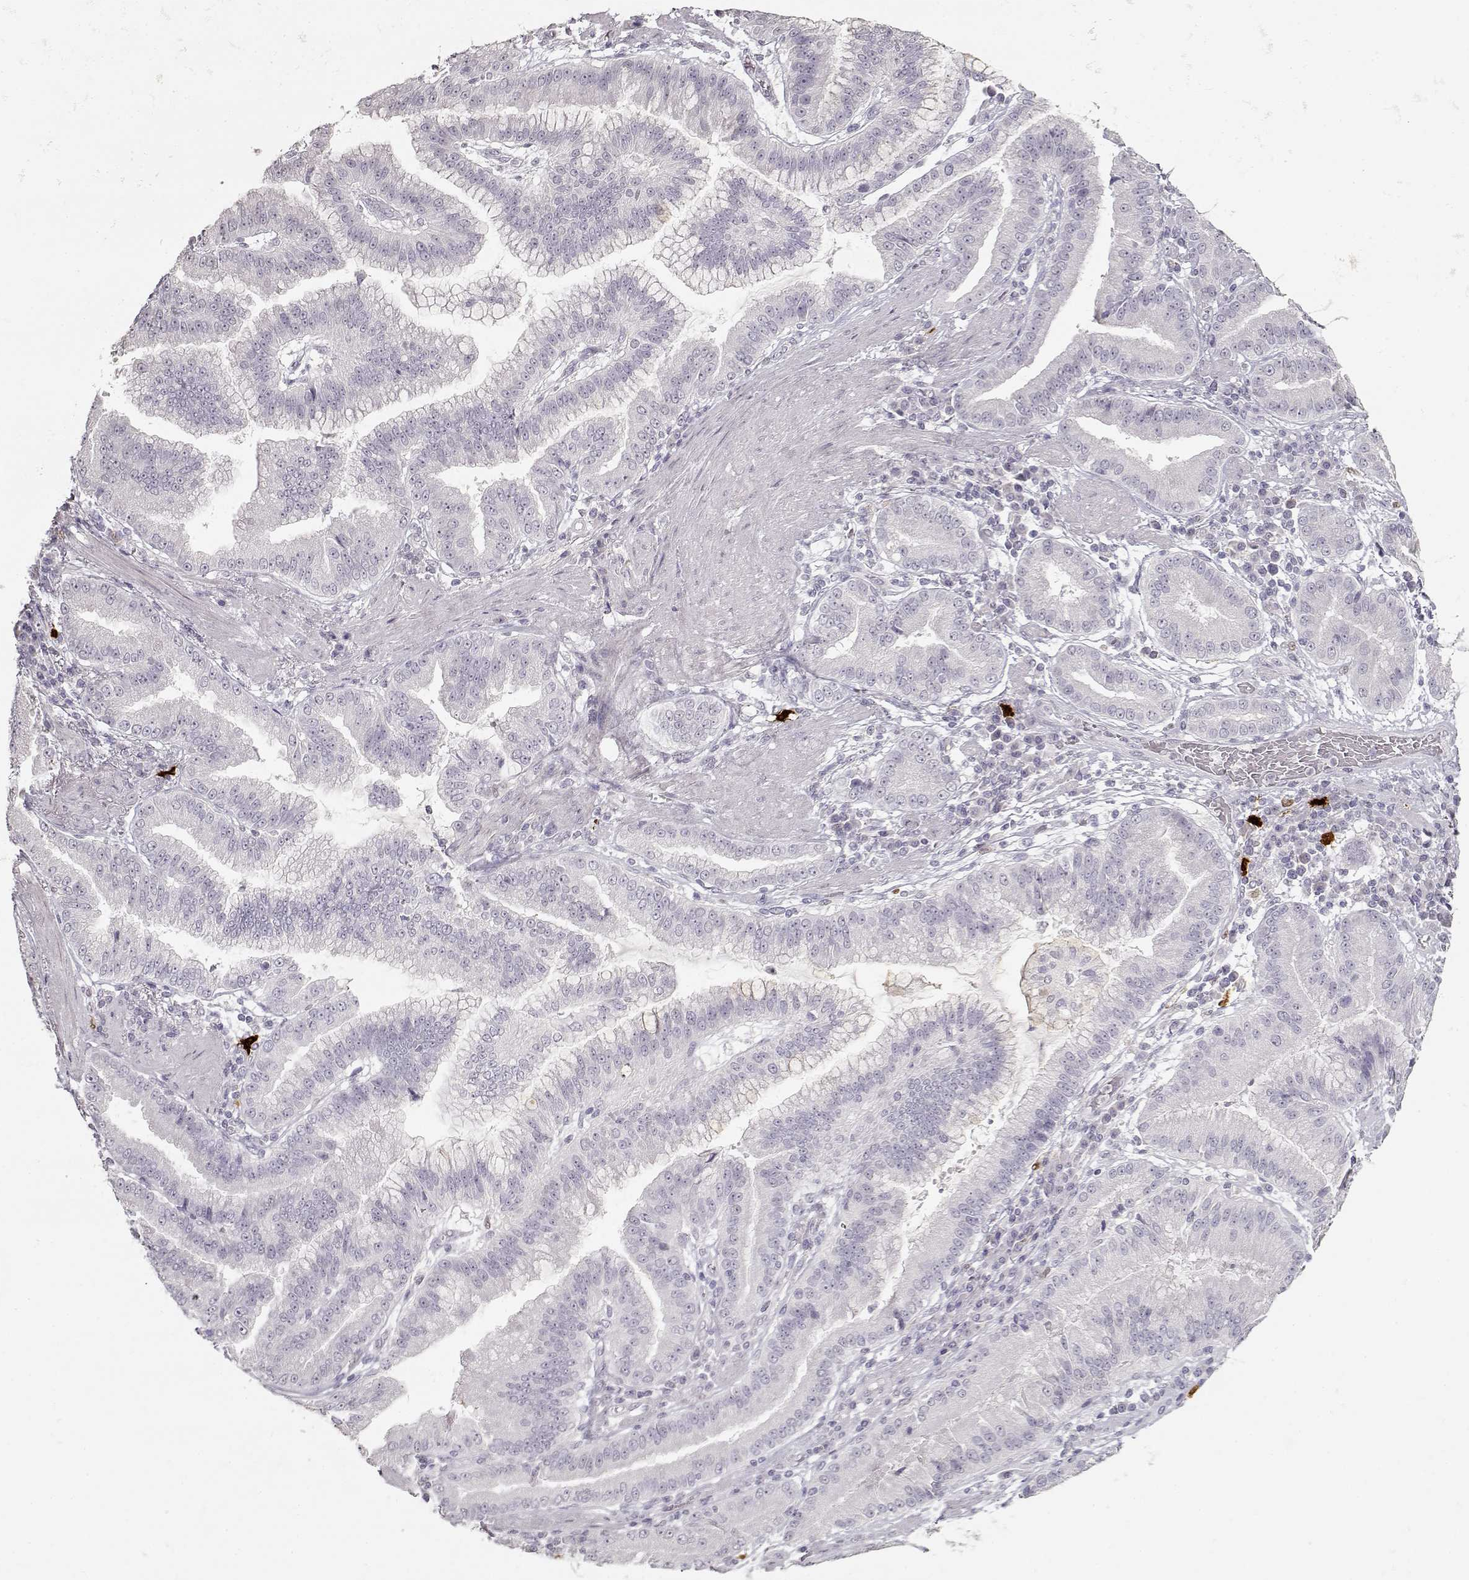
{"staining": {"intensity": "negative", "quantity": "none", "location": "none"}, "tissue": "stomach cancer", "cell_type": "Tumor cells", "image_type": "cancer", "snomed": [{"axis": "morphology", "description": "Adenocarcinoma, NOS"}, {"axis": "topography", "description": "Stomach"}], "caption": "DAB immunohistochemical staining of stomach adenocarcinoma reveals no significant positivity in tumor cells.", "gene": "S100B", "patient": {"sex": "male", "age": 83}}